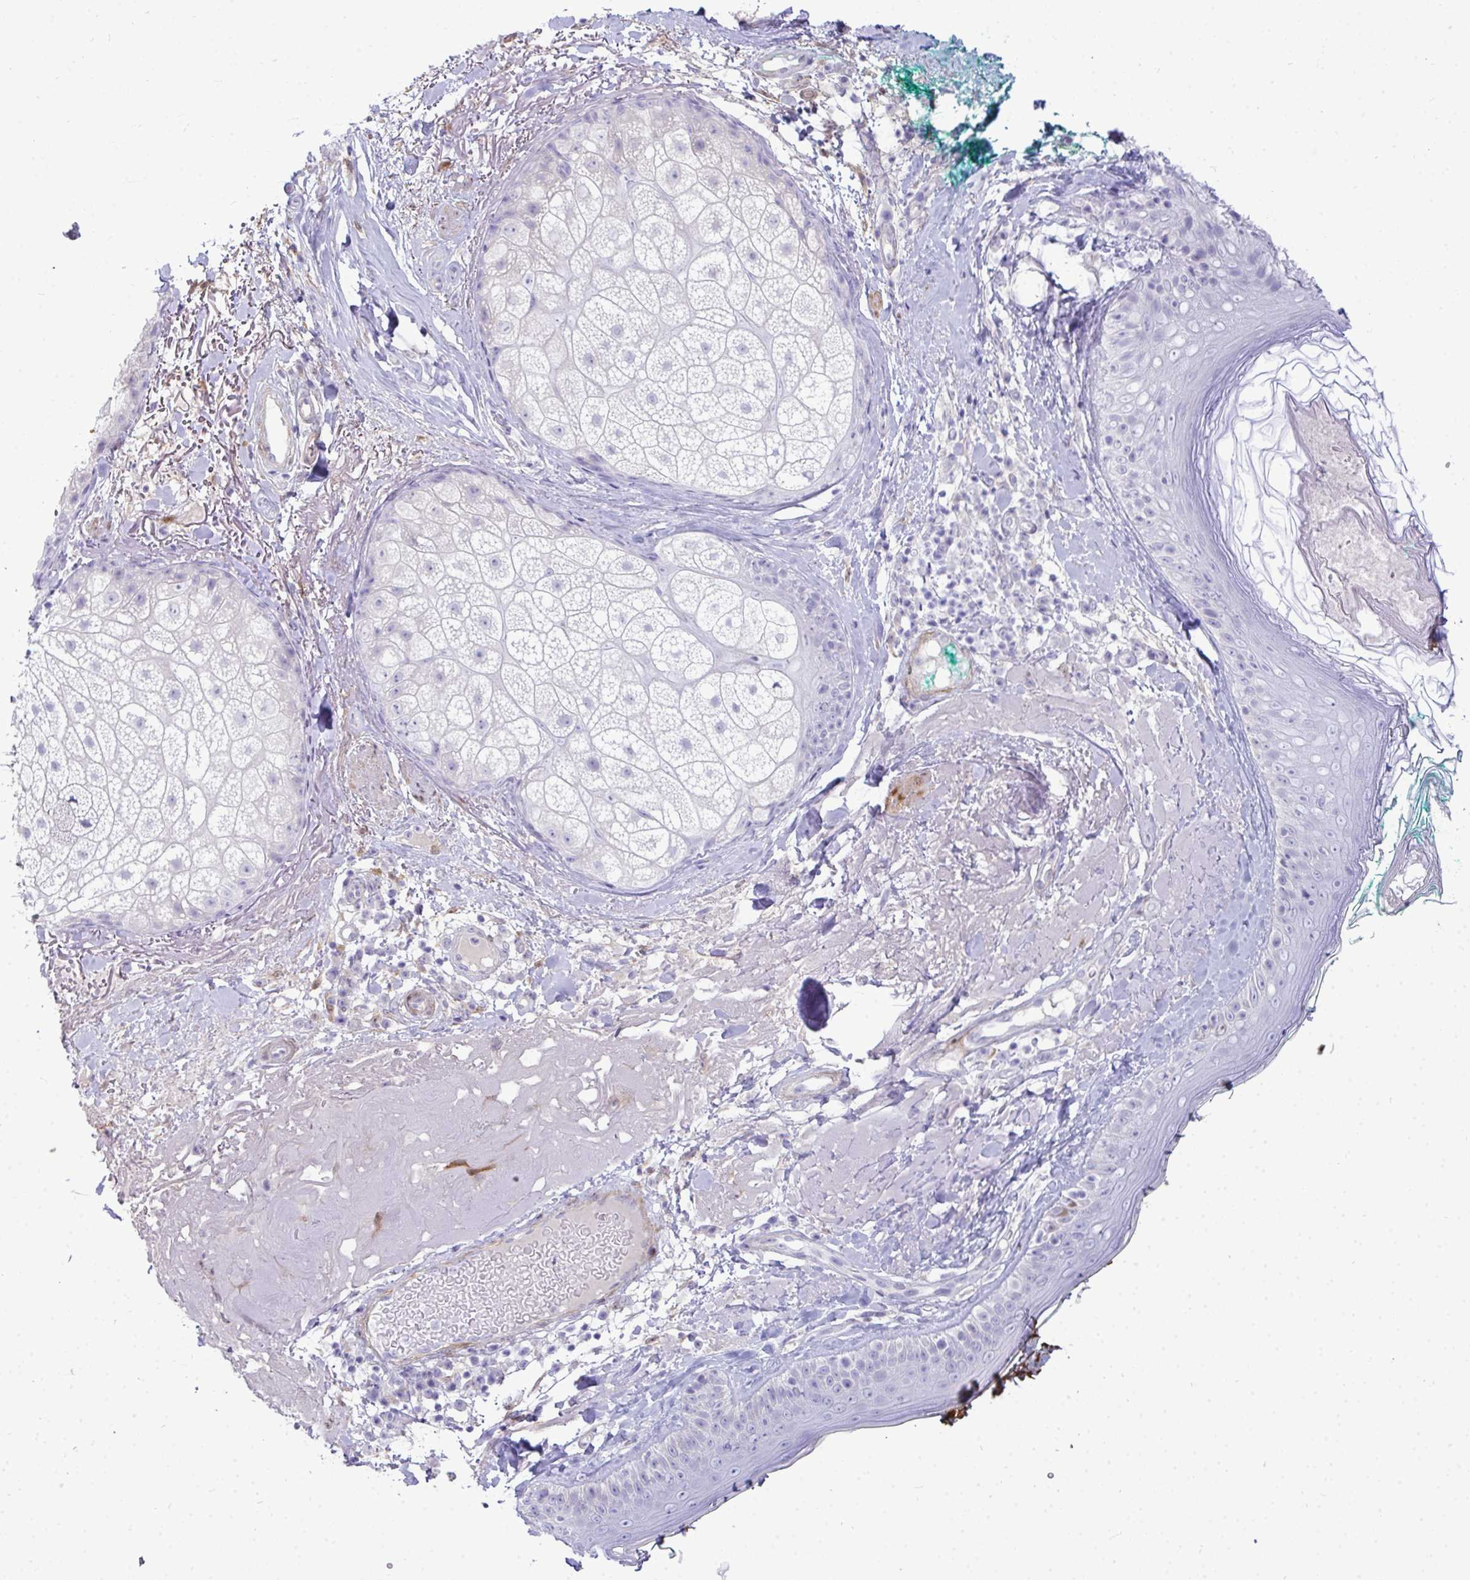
{"staining": {"intensity": "negative", "quantity": "none", "location": "none"}, "tissue": "skin", "cell_type": "Fibroblasts", "image_type": "normal", "snomed": [{"axis": "morphology", "description": "Normal tissue, NOS"}, {"axis": "topography", "description": "Skin"}], "caption": "This is an IHC micrograph of benign skin. There is no positivity in fibroblasts.", "gene": "HSPB6", "patient": {"sex": "male", "age": 73}}